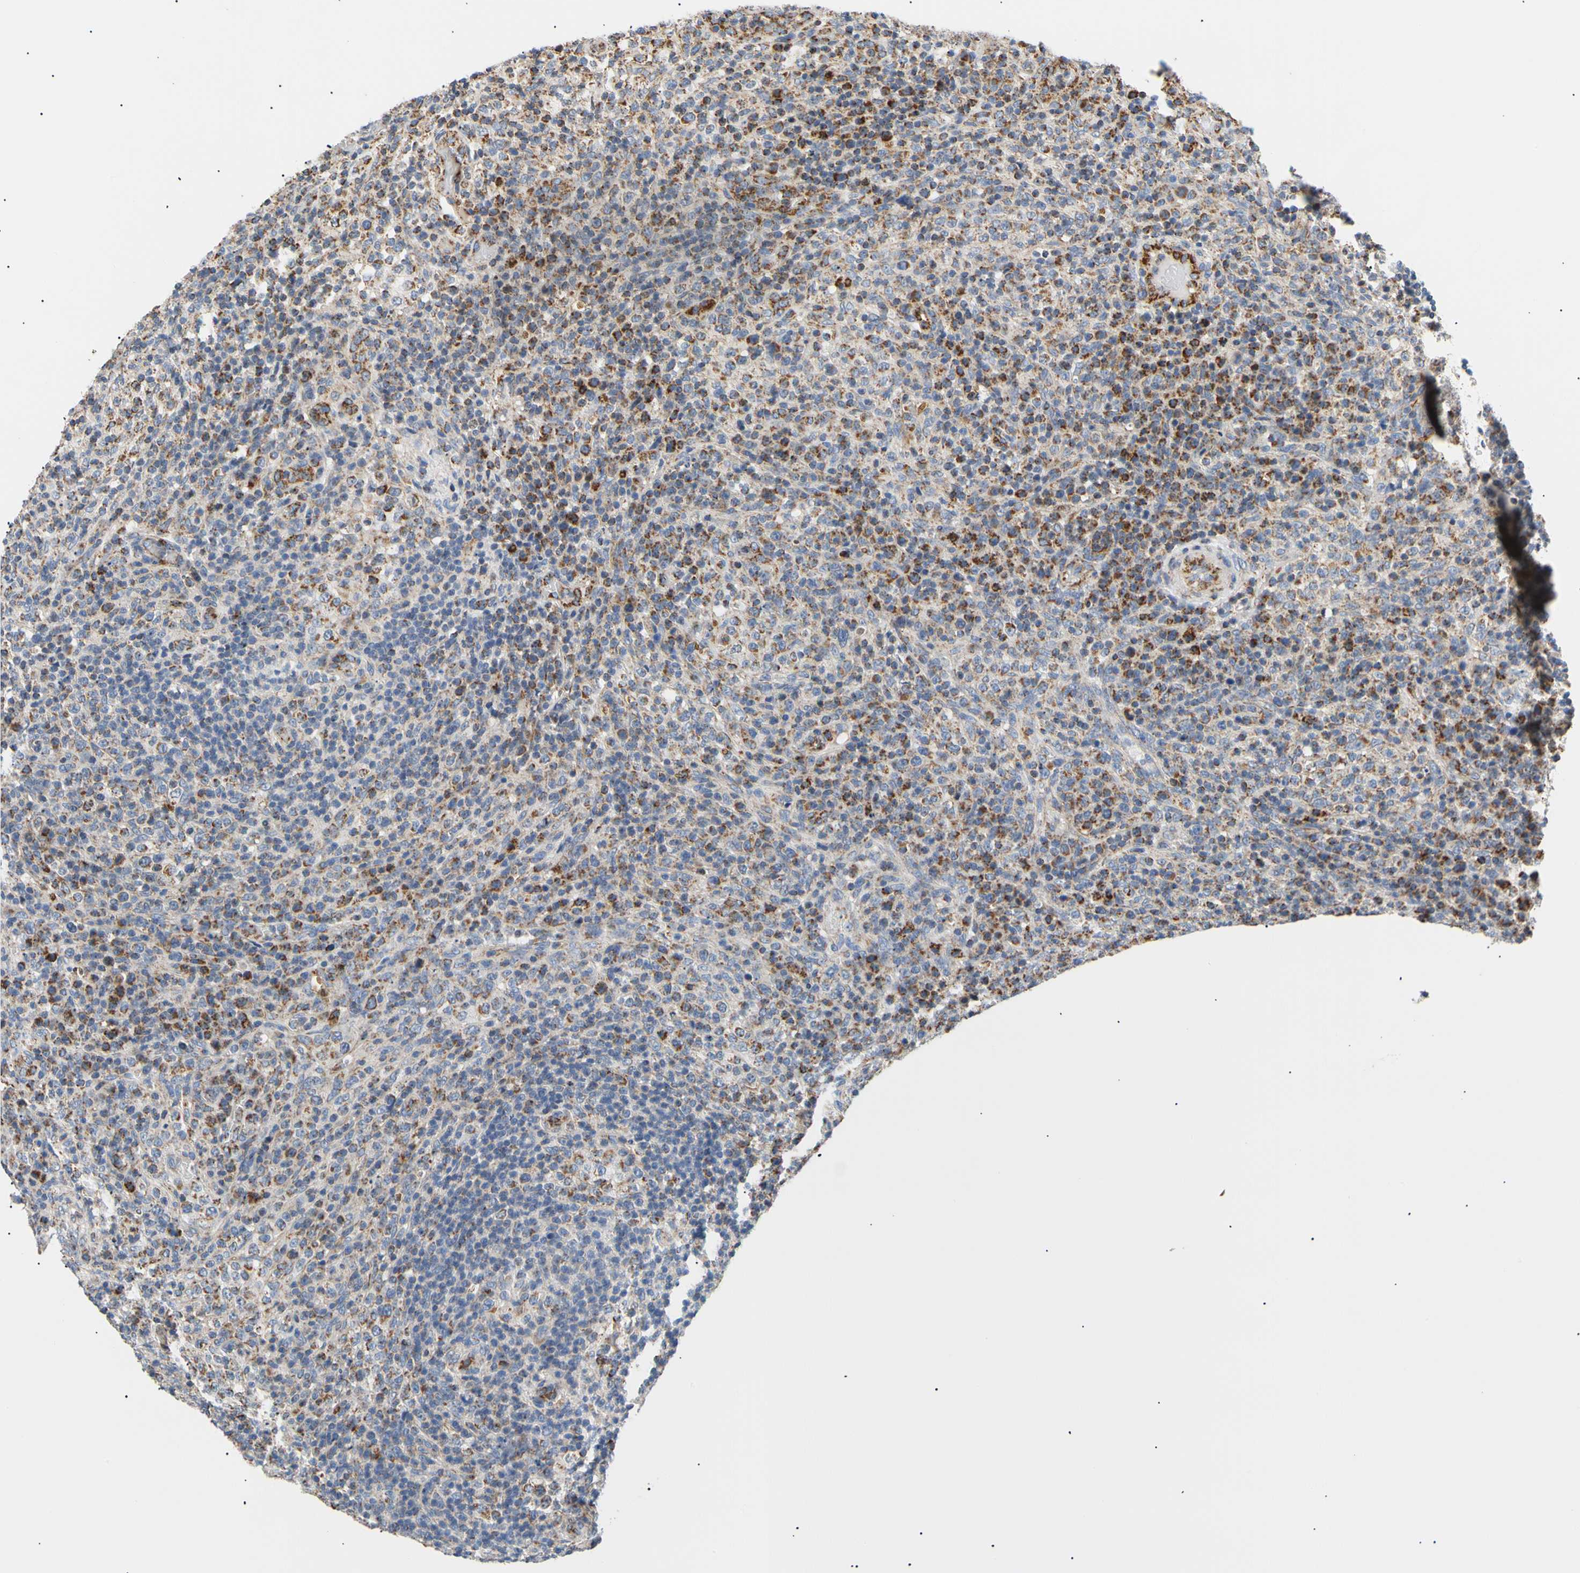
{"staining": {"intensity": "strong", "quantity": "<25%", "location": "cytoplasmic/membranous"}, "tissue": "lymphoma", "cell_type": "Tumor cells", "image_type": "cancer", "snomed": [{"axis": "morphology", "description": "Malignant lymphoma, non-Hodgkin's type, High grade"}, {"axis": "topography", "description": "Lymph node"}], "caption": "Brown immunohistochemical staining in human high-grade malignant lymphoma, non-Hodgkin's type displays strong cytoplasmic/membranous staining in about <25% of tumor cells.", "gene": "ACAT1", "patient": {"sex": "female", "age": 76}}